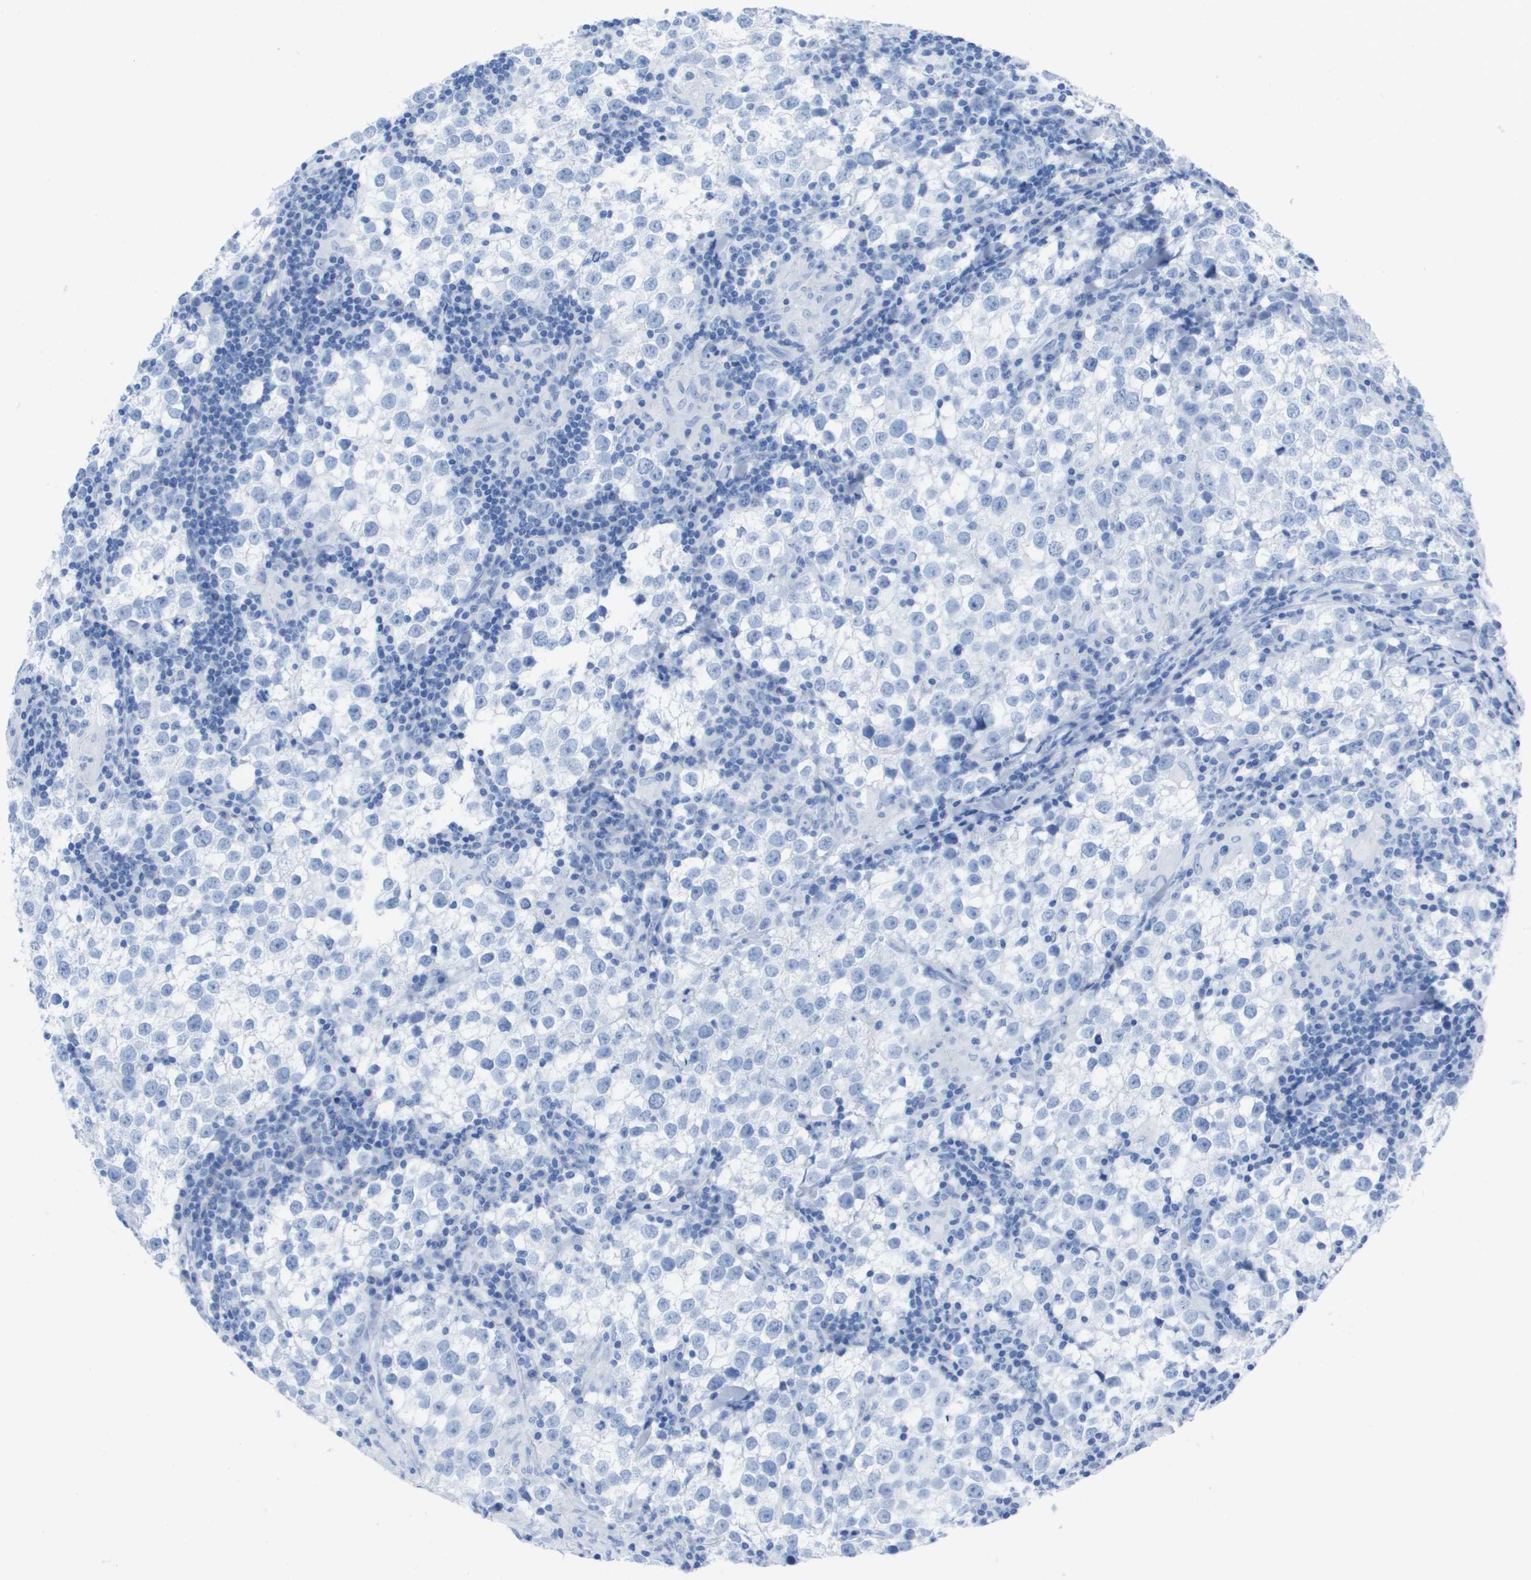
{"staining": {"intensity": "negative", "quantity": "none", "location": "none"}, "tissue": "testis cancer", "cell_type": "Tumor cells", "image_type": "cancer", "snomed": [{"axis": "morphology", "description": "Seminoma, NOS"}, {"axis": "morphology", "description": "Carcinoma, Embryonal, NOS"}, {"axis": "topography", "description": "Testis"}], "caption": "DAB (3,3'-diaminobenzidine) immunohistochemical staining of human testis cancer reveals no significant positivity in tumor cells.", "gene": "KCNA3", "patient": {"sex": "male", "age": 36}}